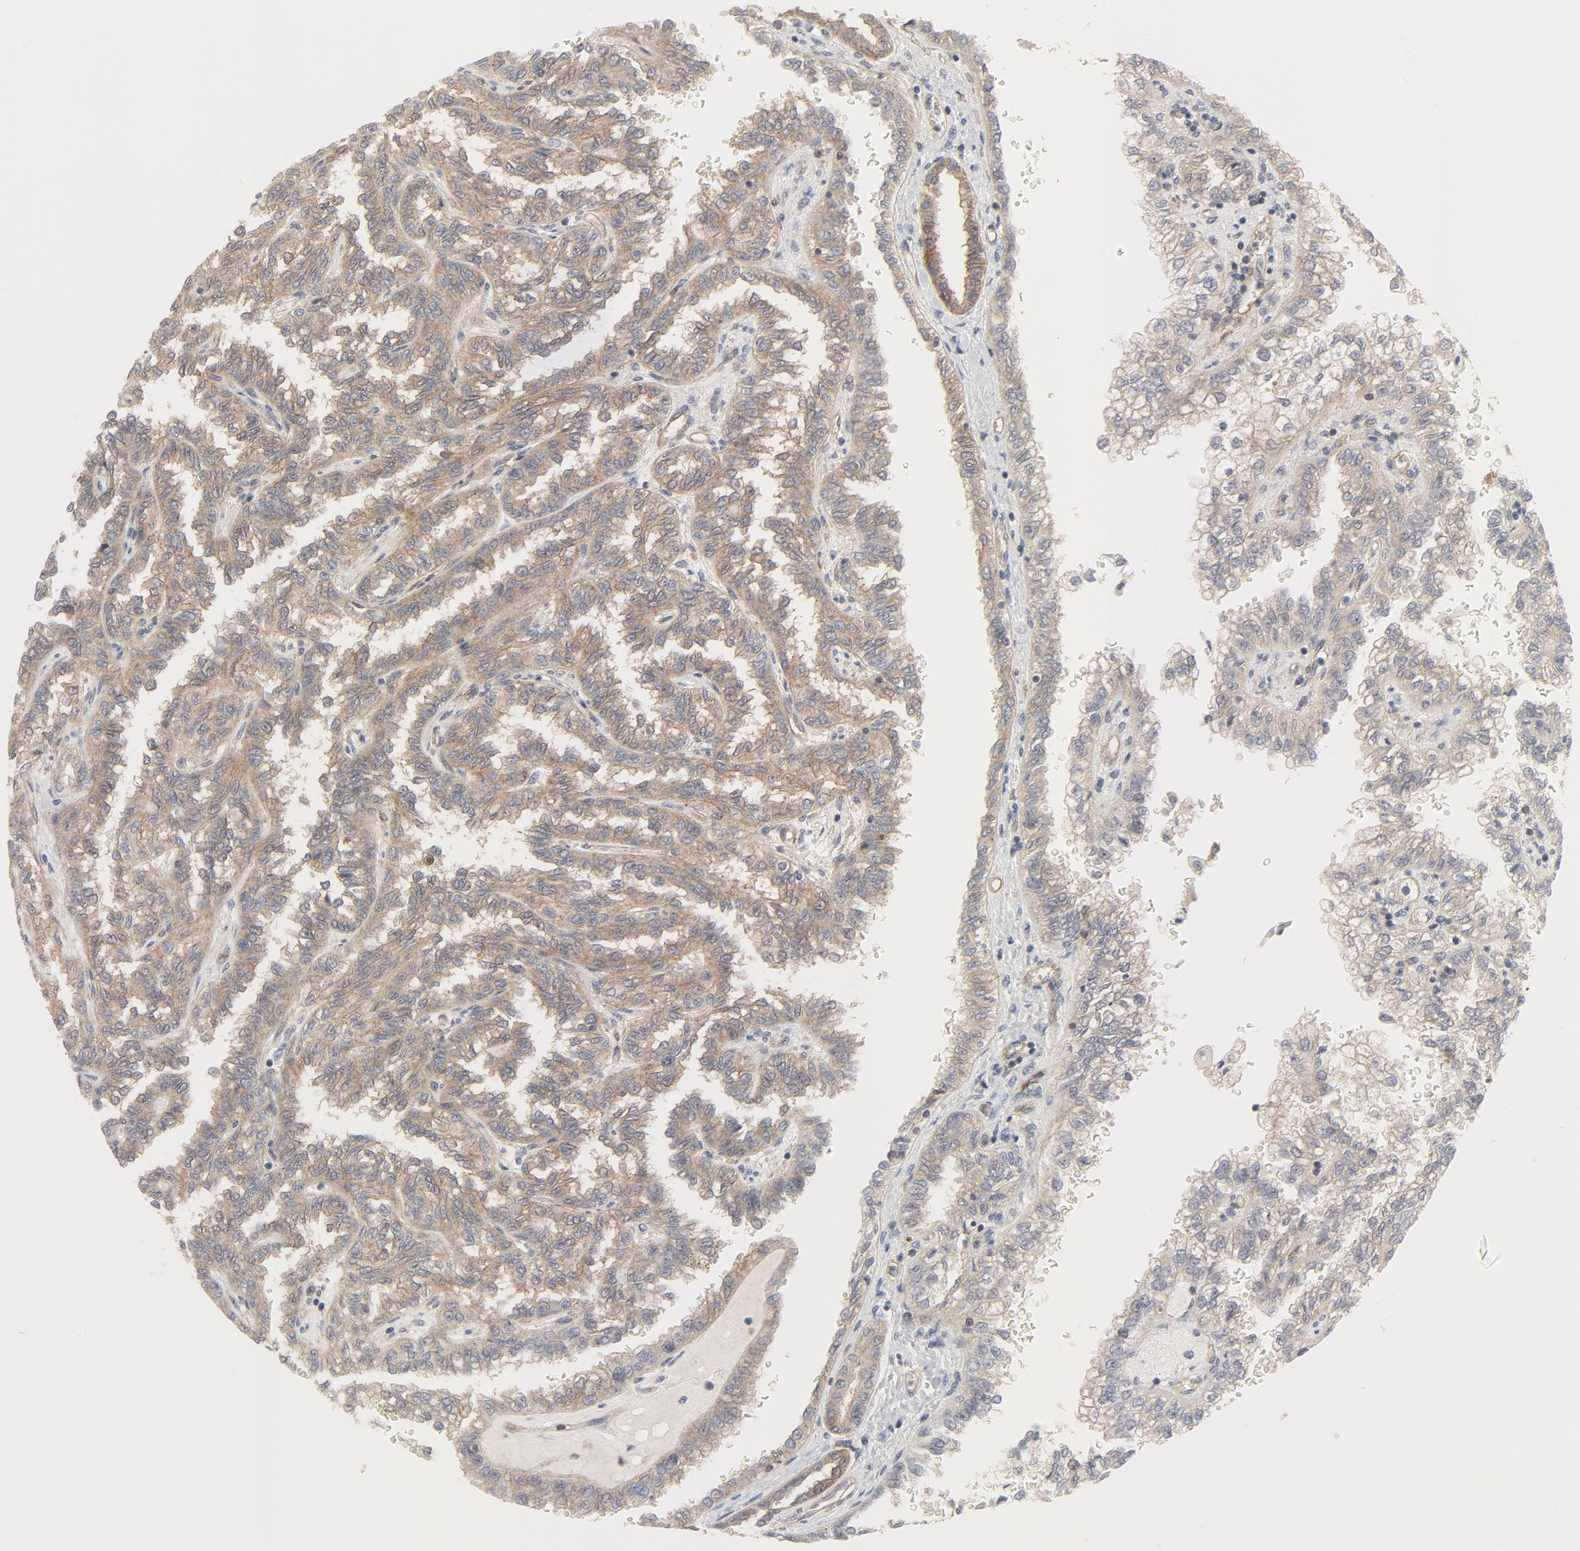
{"staining": {"intensity": "weak", "quantity": ">75%", "location": "cytoplasmic/membranous"}, "tissue": "renal cancer", "cell_type": "Tumor cells", "image_type": "cancer", "snomed": [{"axis": "morphology", "description": "Inflammation, NOS"}, {"axis": "morphology", "description": "Adenocarcinoma, NOS"}, {"axis": "topography", "description": "Kidney"}], "caption": "A low amount of weak cytoplasmic/membranous staining is identified in approximately >75% of tumor cells in adenocarcinoma (renal) tissue. (IHC, brightfield microscopy, high magnification).", "gene": "MAP2K7", "patient": {"sex": "male", "age": 68}}